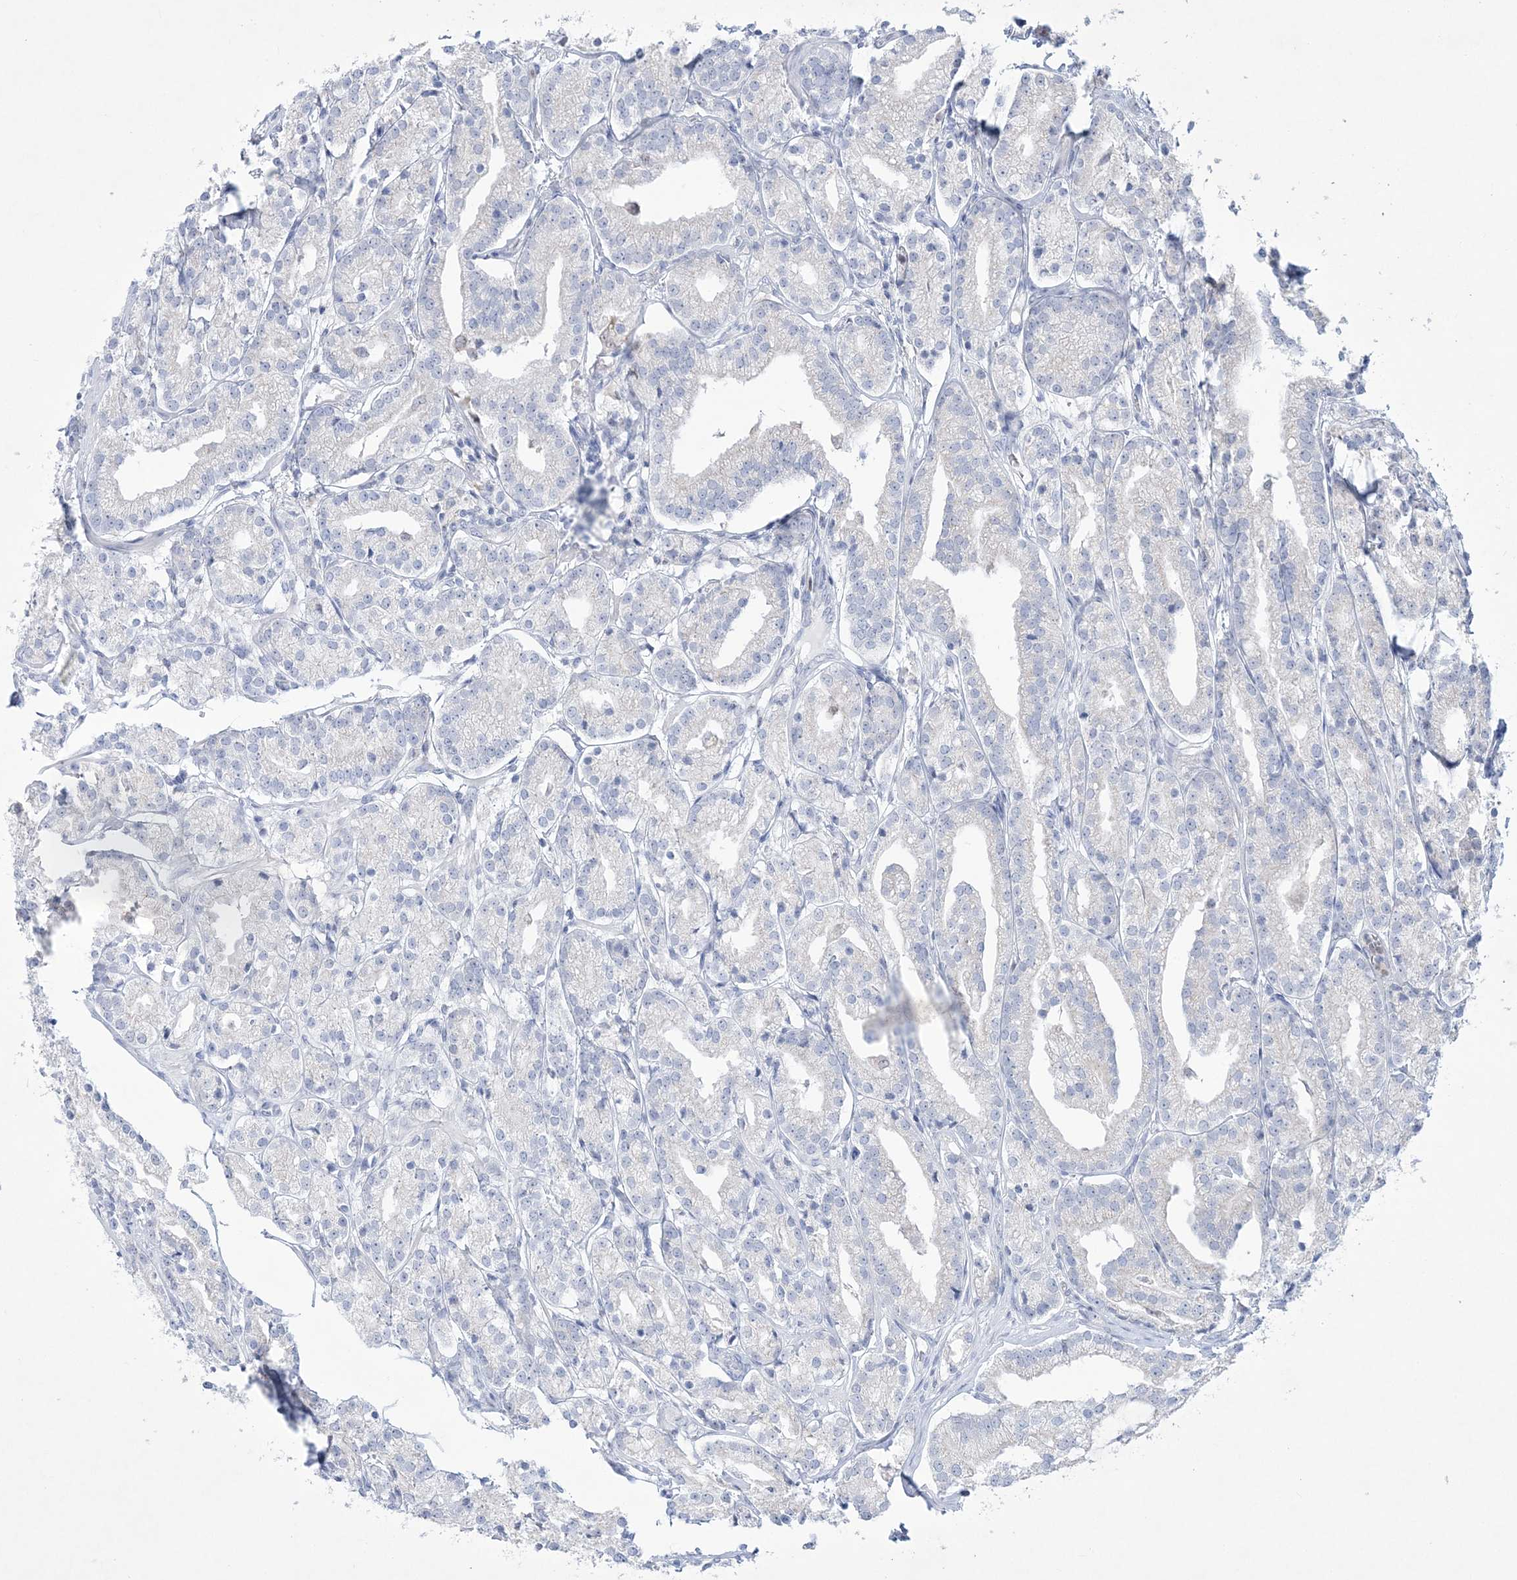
{"staining": {"intensity": "negative", "quantity": "none", "location": "none"}, "tissue": "prostate cancer", "cell_type": "Tumor cells", "image_type": "cancer", "snomed": [{"axis": "morphology", "description": "Adenocarcinoma, High grade"}, {"axis": "topography", "description": "Prostate"}], "caption": "The histopathology image shows no staining of tumor cells in prostate cancer.", "gene": "WDR27", "patient": {"sex": "male", "age": 69}}